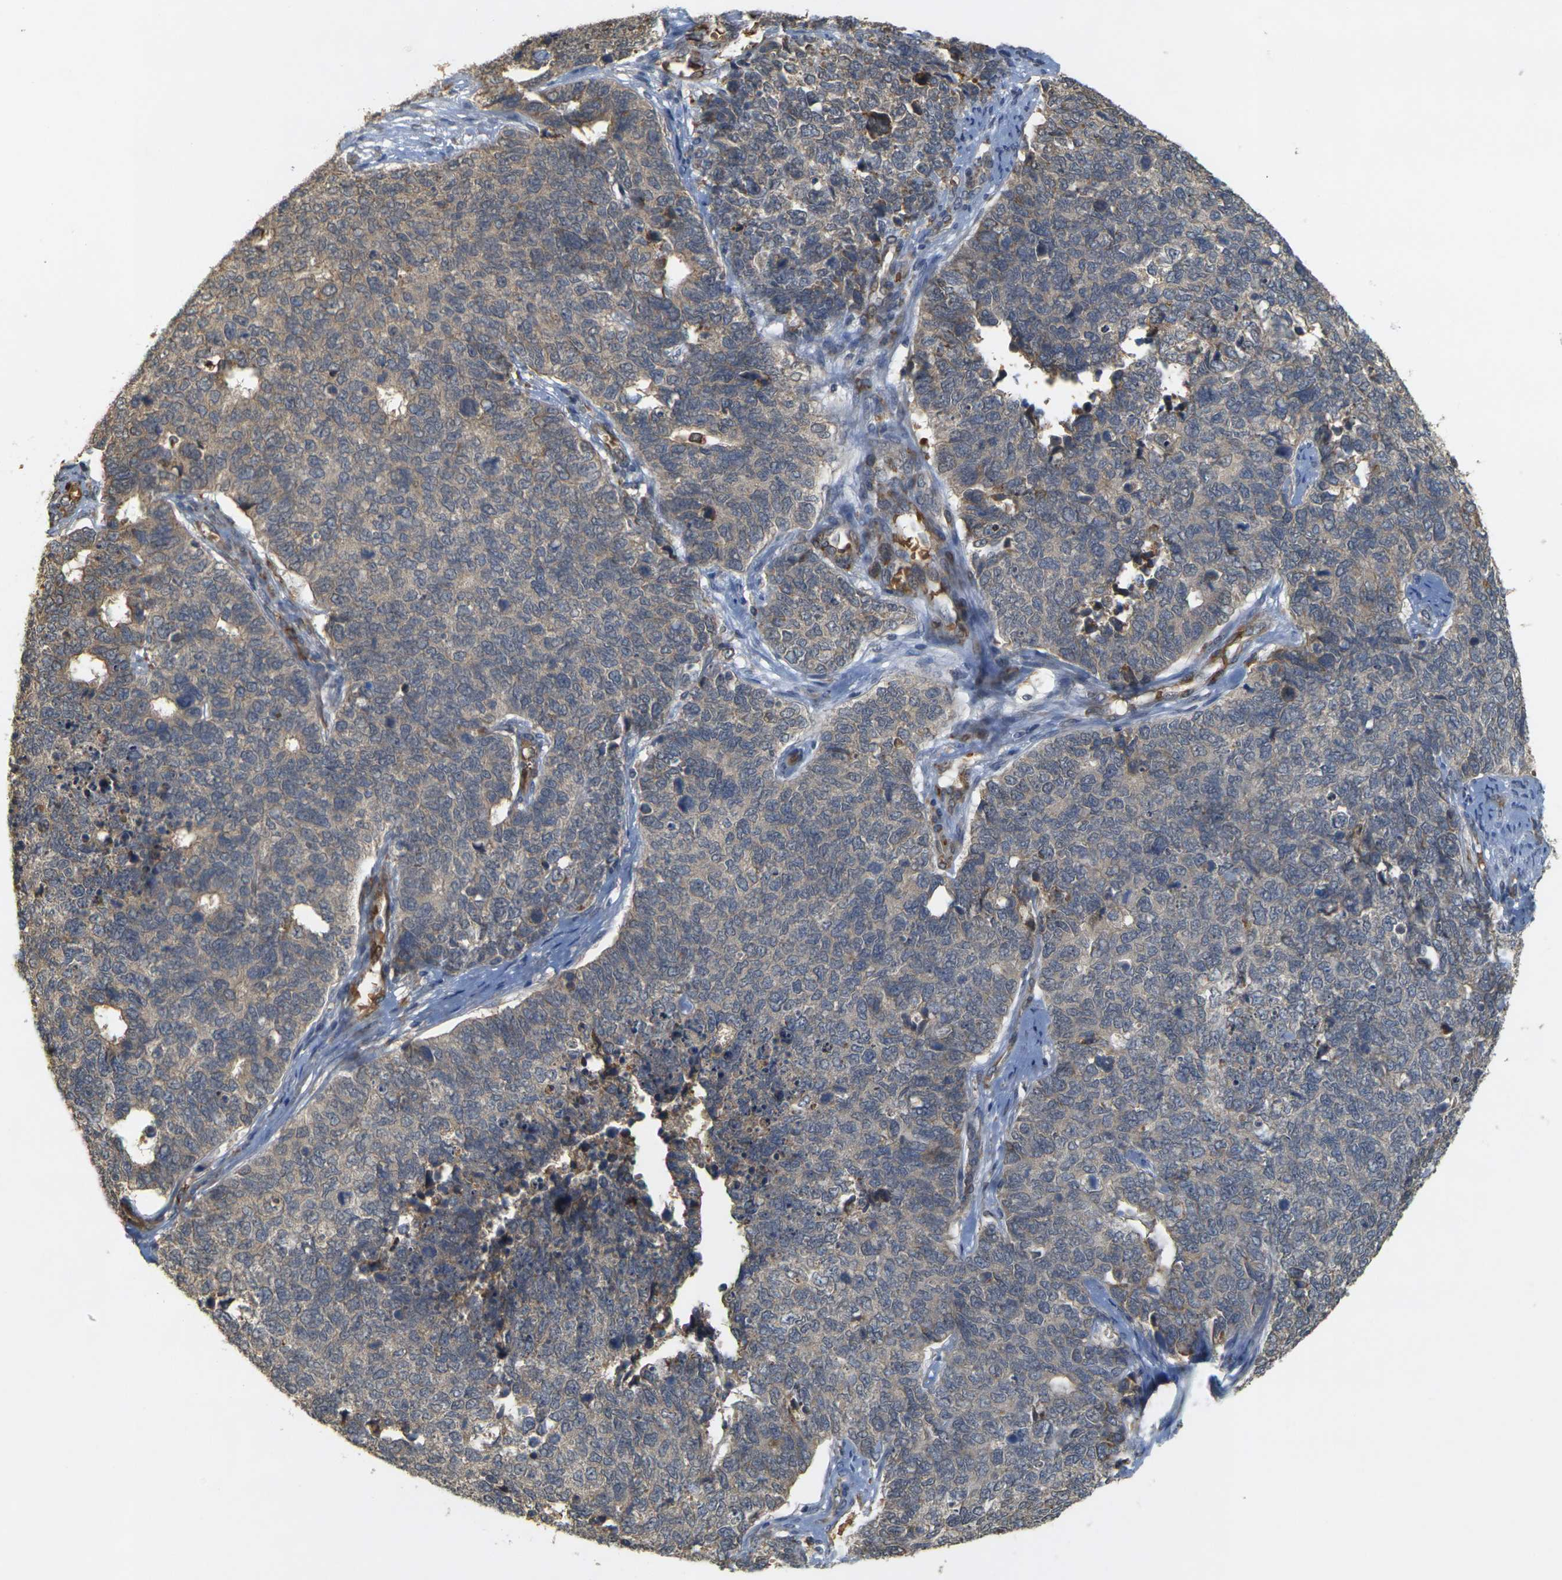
{"staining": {"intensity": "weak", "quantity": "25%-75%", "location": "cytoplasmic/membranous"}, "tissue": "cervical cancer", "cell_type": "Tumor cells", "image_type": "cancer", "snomed": [{"axis": "morphology", "description": "Squamous cell carcinoma, NOS"}, {"axis": "topography", "description": "Cervix"}], "caption": "Immunohistochemical staining of cervical cancer (squamous cell carcinoma) demonstrates weak cytoplasmic/membranous protein expression in about 25%-75% of tumor cells.", "gene": "MEGF9", "patient": {"sex": "female", "age": 63}}